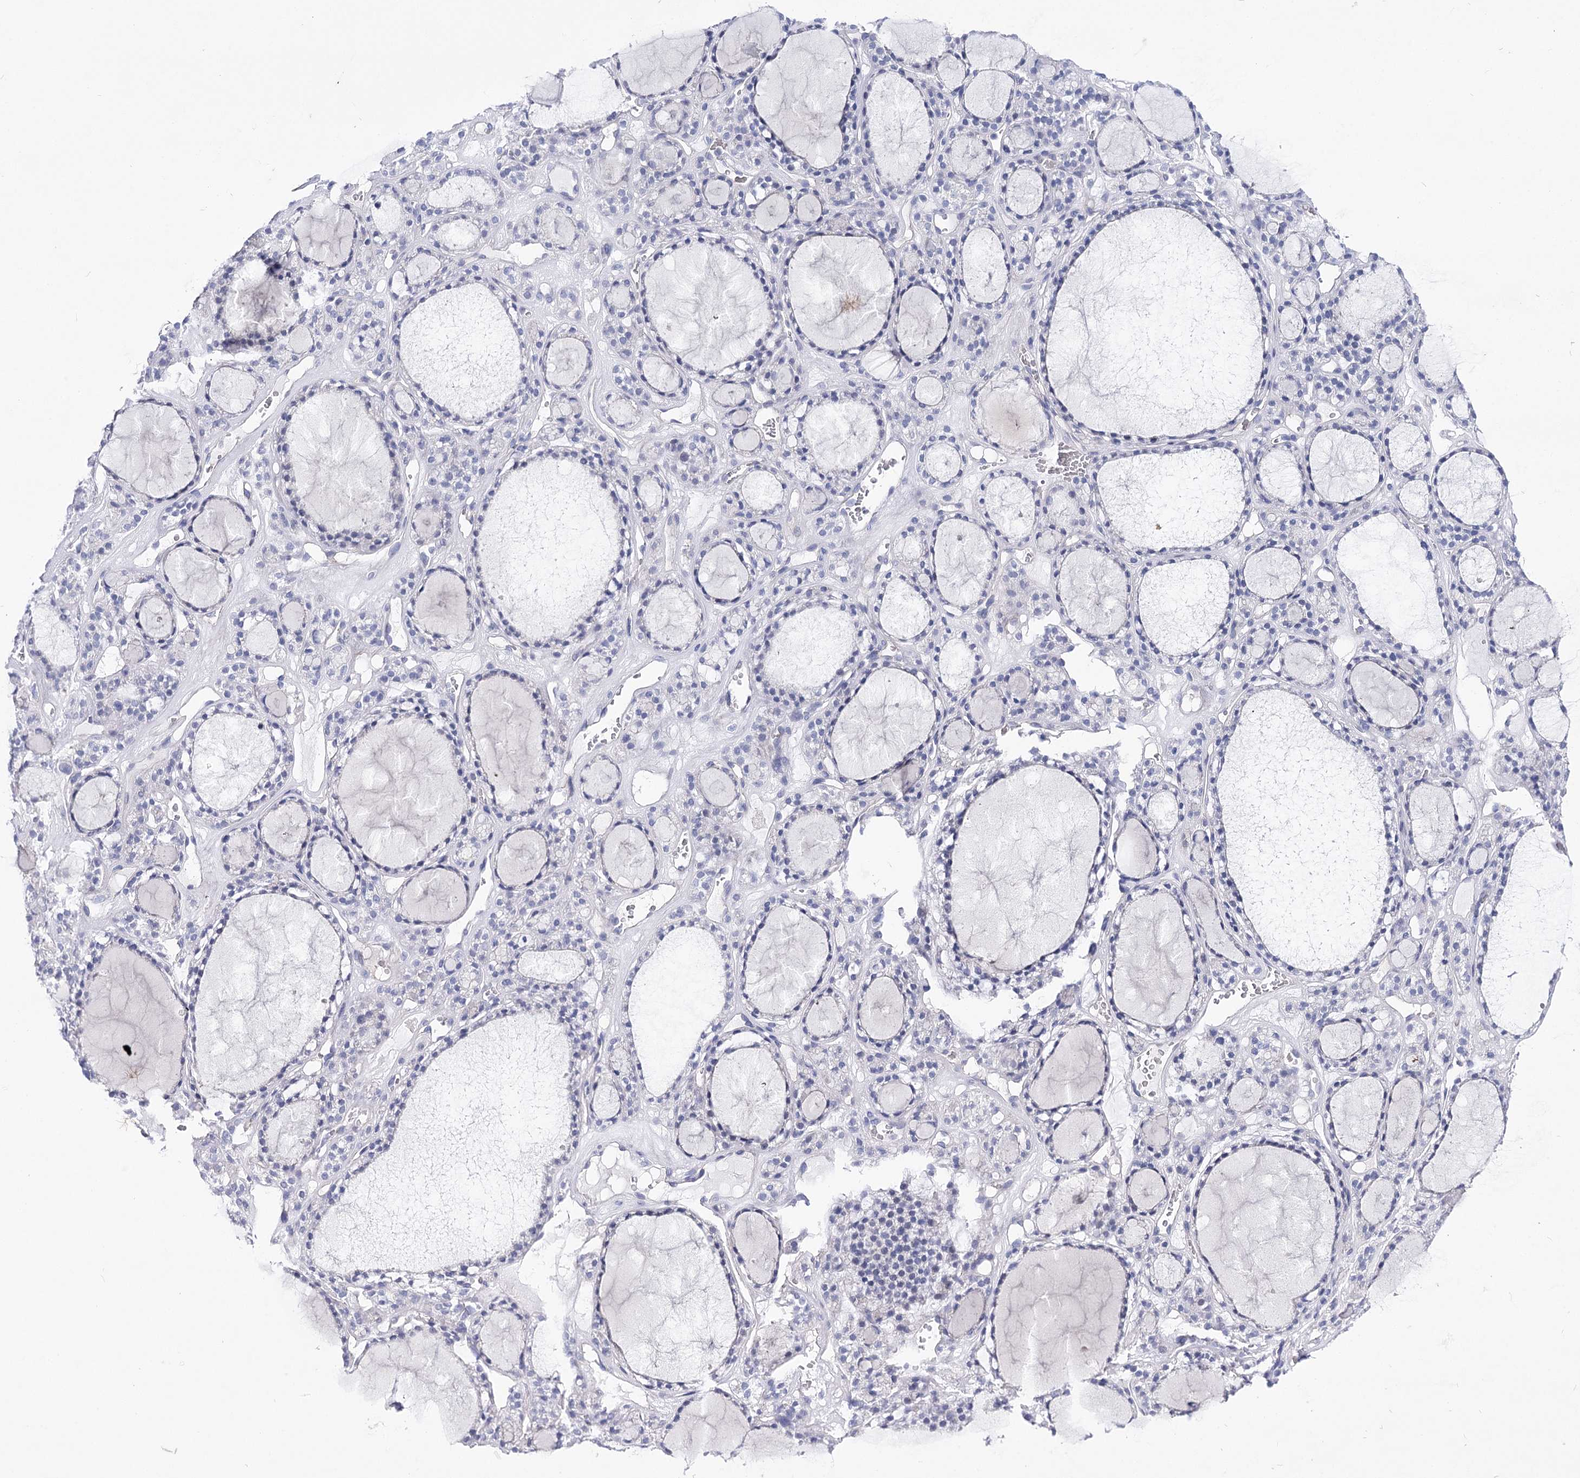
{"staining": {"intensity": "negative", "quantity": "none", "location": "none"}, "tissue": "thyroid gland", "cell_type": "Glandular cells", "image_type": "normal", "snomed": [{"axis": "morphology", "description": "Normal tissue, NOS"}, {"axis": "topography", "description": "Thyroid gland"}], "caption": "High power microscopy photomicrograph of an IHC histopathology image of benign thyroid gland, revealing no significant expression in glandular cells. (Stains: DAB (3,3'-diaminobenzidine) immunohistochemistry with hematoxylin counter stain, Microscopy: brightfield microscopy at high magnification).", "gene": "NRAP", "patient": {"sex": "female", "age": 28}}